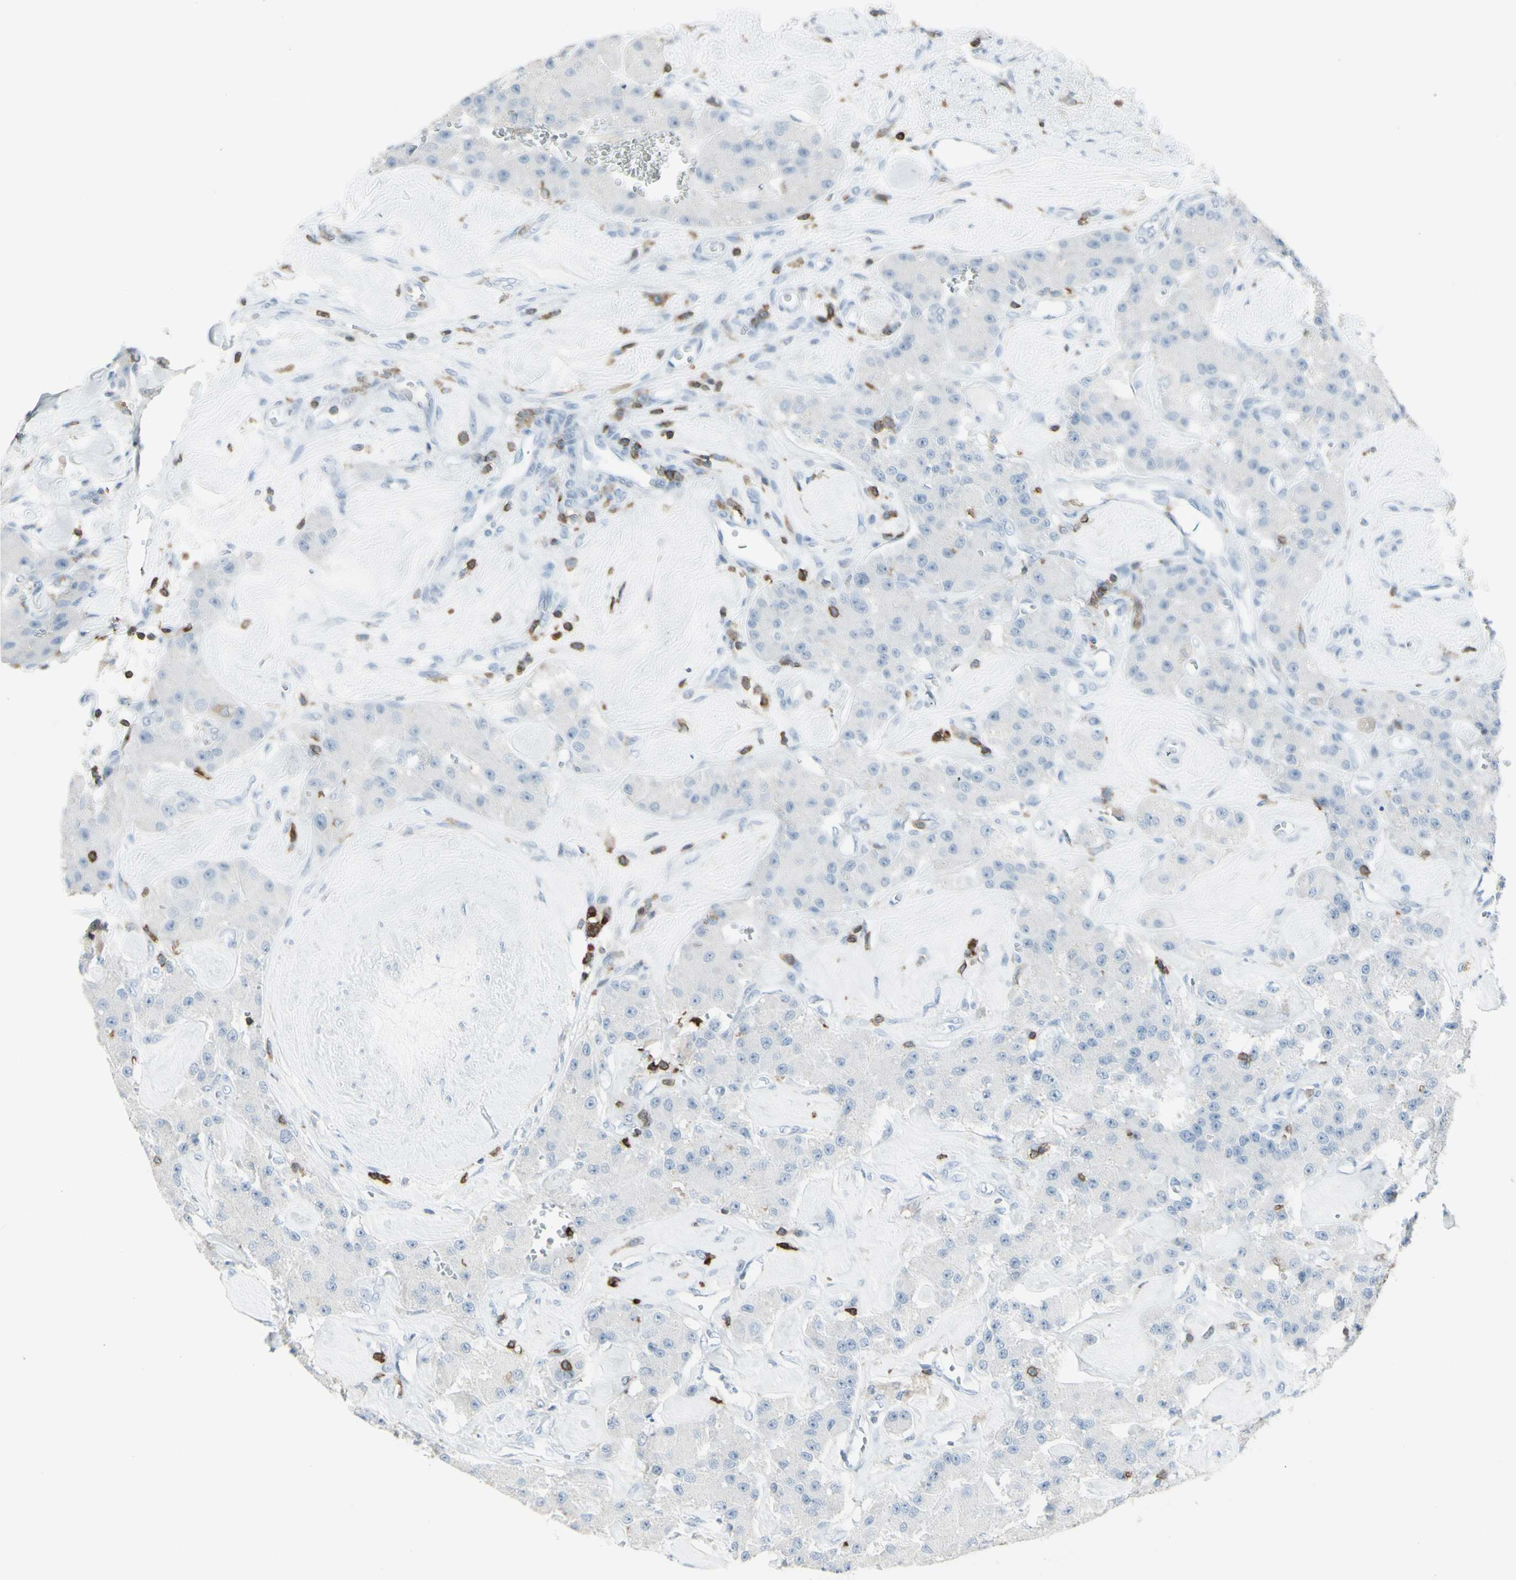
{"staining": {"intensity": "negative", "quantity": "none", "location": "none"}, "tissue": "carcinoid", "cell_type": "Tumor cells", "image_type": "cancer", "snomed": [{"axis": "morphology", "description": "Carcinoid, malignant, NOS"}, {"axis": "topography", "description": "Pancreas"}], "caption": "Human carcinoid stained for a protein using IHC demonstrates no staining in tumor cells.", "gene": "NRG1", "patient": {"sex": "male", "age": 41}}